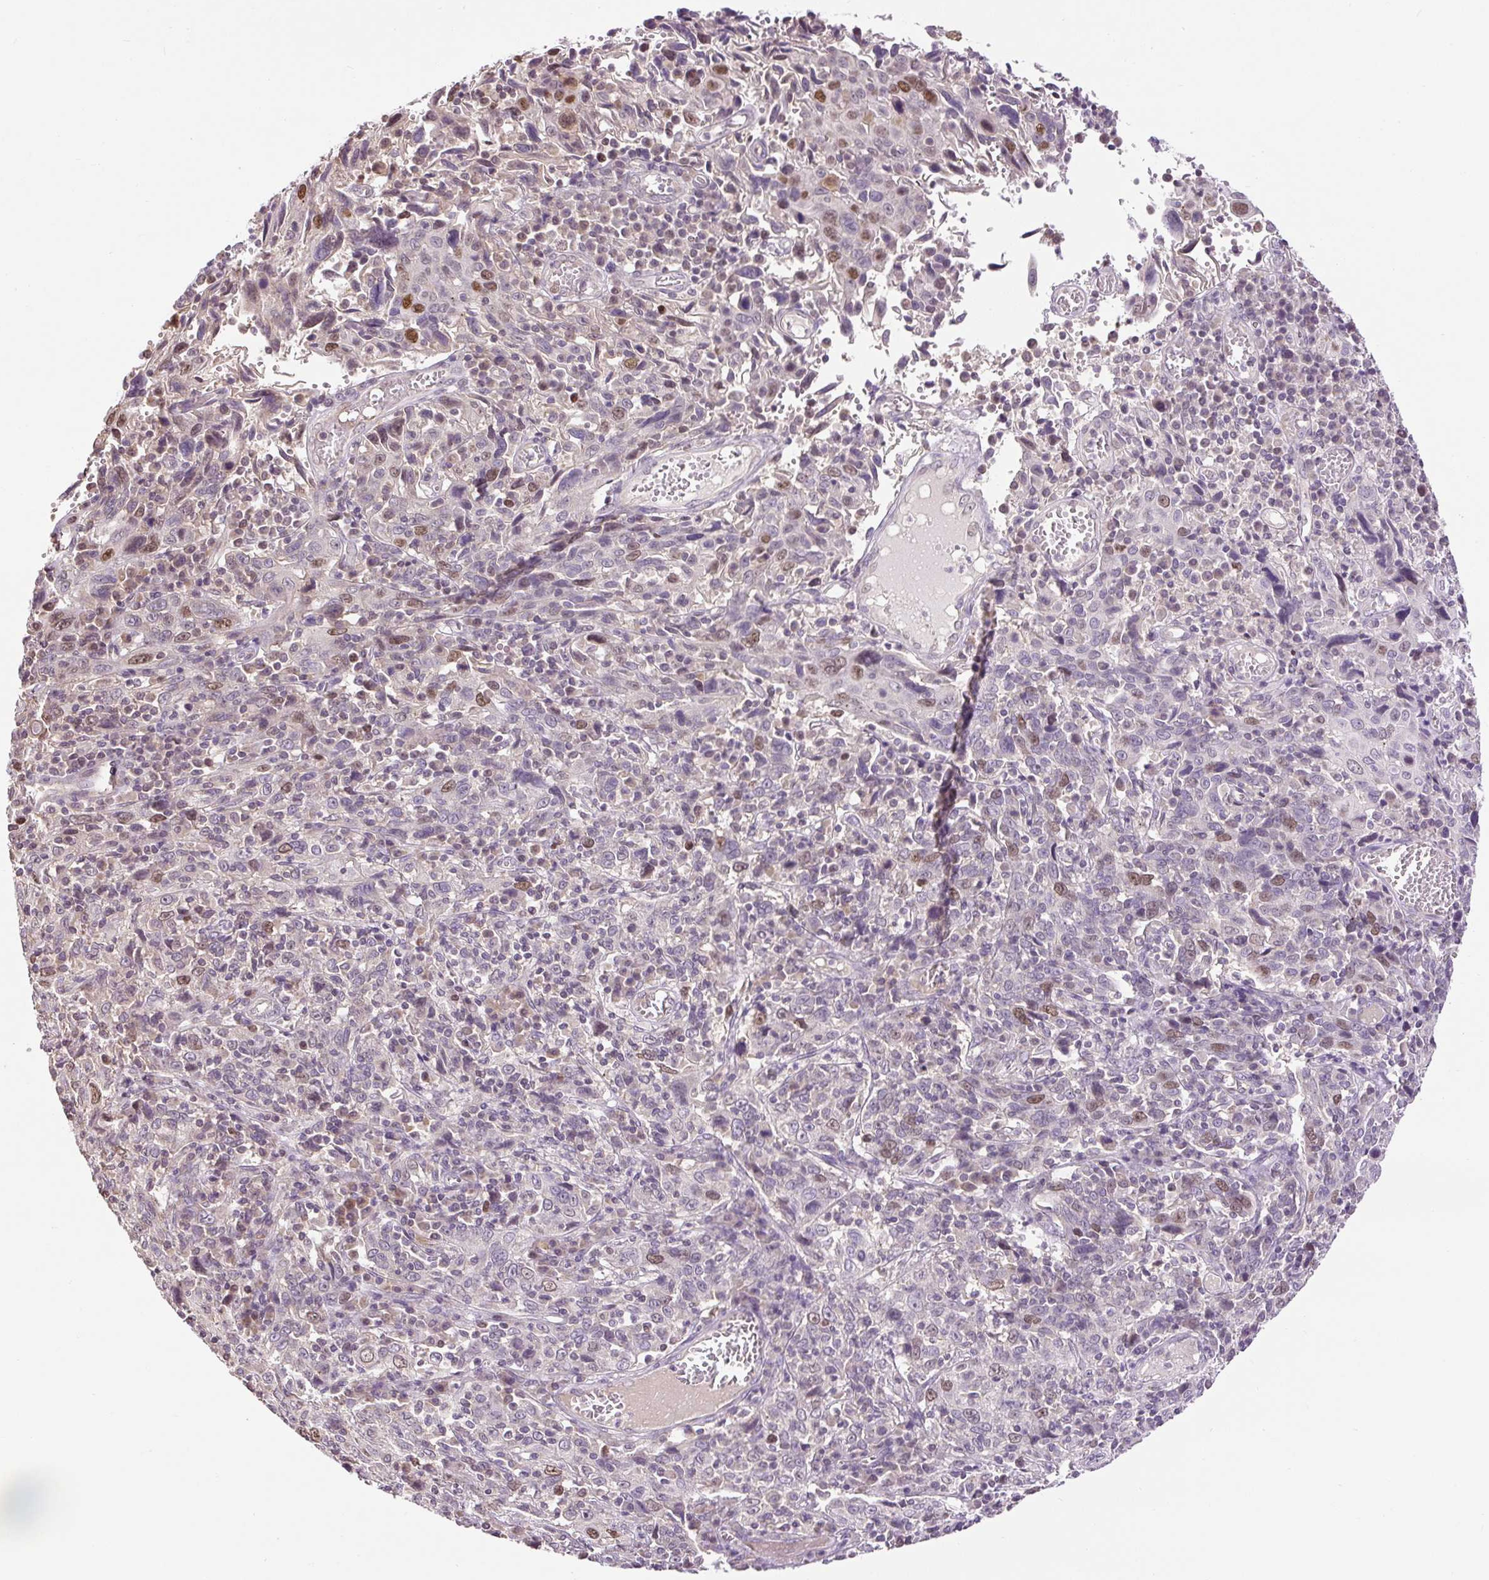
{"staining": {"intensity": "moderate", "quantity": "<25%", "location": "nuclear"}, "tissue": "cervical cancer", "cell_type": "Tumor cells", "image_type": "cancer", "snomed": [{"axis": "morphology", "description": "Squamous cell carcinoma, NOS"}, {"axis": "topography", "description": "Cervix"}], "caption": "IHC photomicrograph of neoplastic tissue: human squamous cell carcinoma (cervical) stained using IHC shows low levels of moderate protein expression localized specifically in the nuclear of tumor cells, appearing as a nuclear brown color.", "gene": "RACGAP1", "patient": {"sex": "female", "age": 46}}